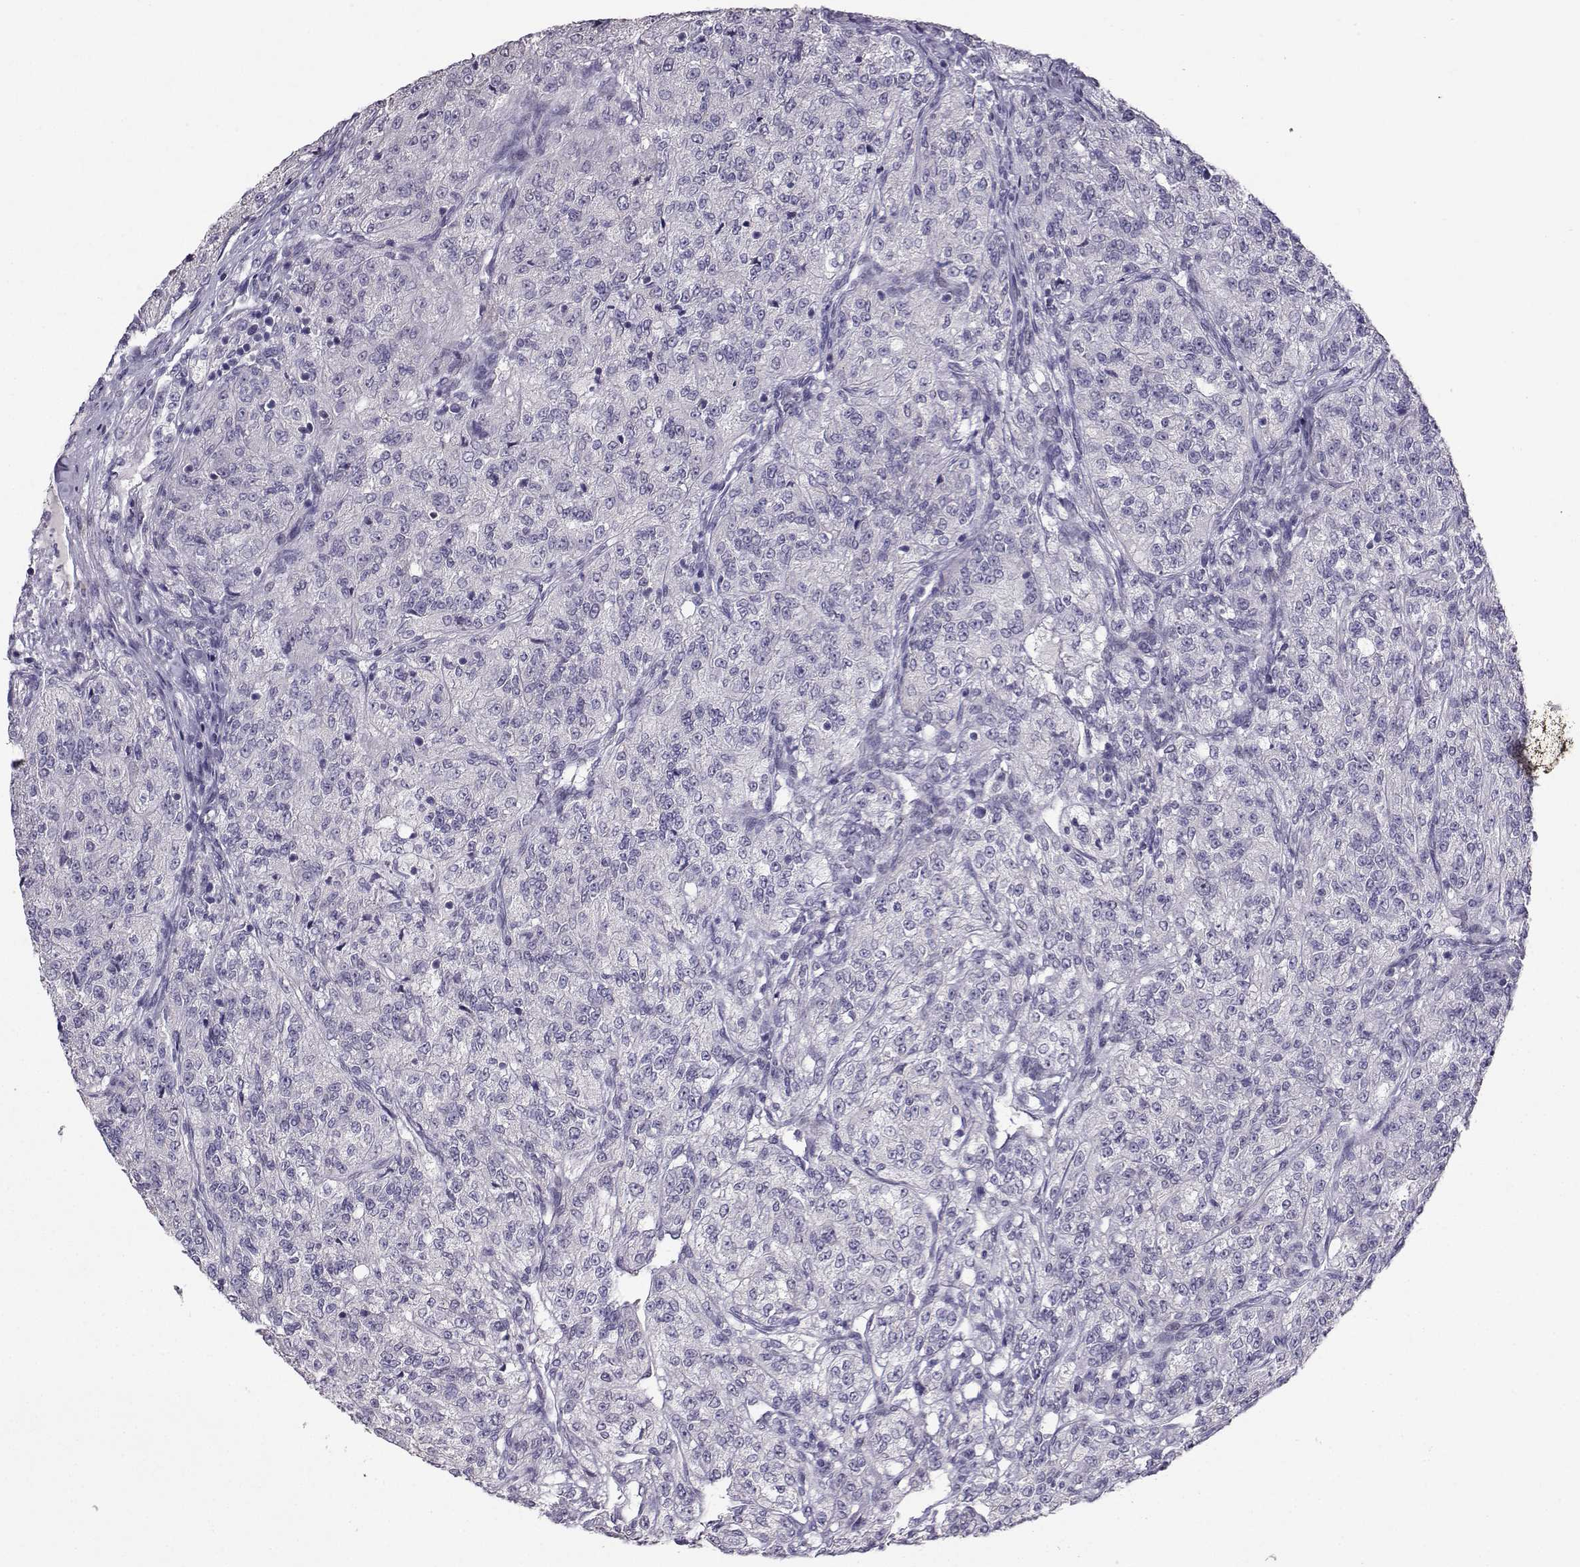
{"staining": {"intensity": "negative", "quantity": "none", "location": "none"}, "tissue": "renal cancer", "cell_type": "Tumor cells", "image_type": "cancer", "snomed": [{"axis": "morphology", "description": "Adenocarcinoma, NOS"}, {"axis": "topography", "description": "Kidney"}], "caption": "IHC image of human renal adenocarcinoma stained for a protein (brown), which displays no expression in tumor cells.", "gene": "CARTPT", "patient": {"sex": "female", "age": 63}}